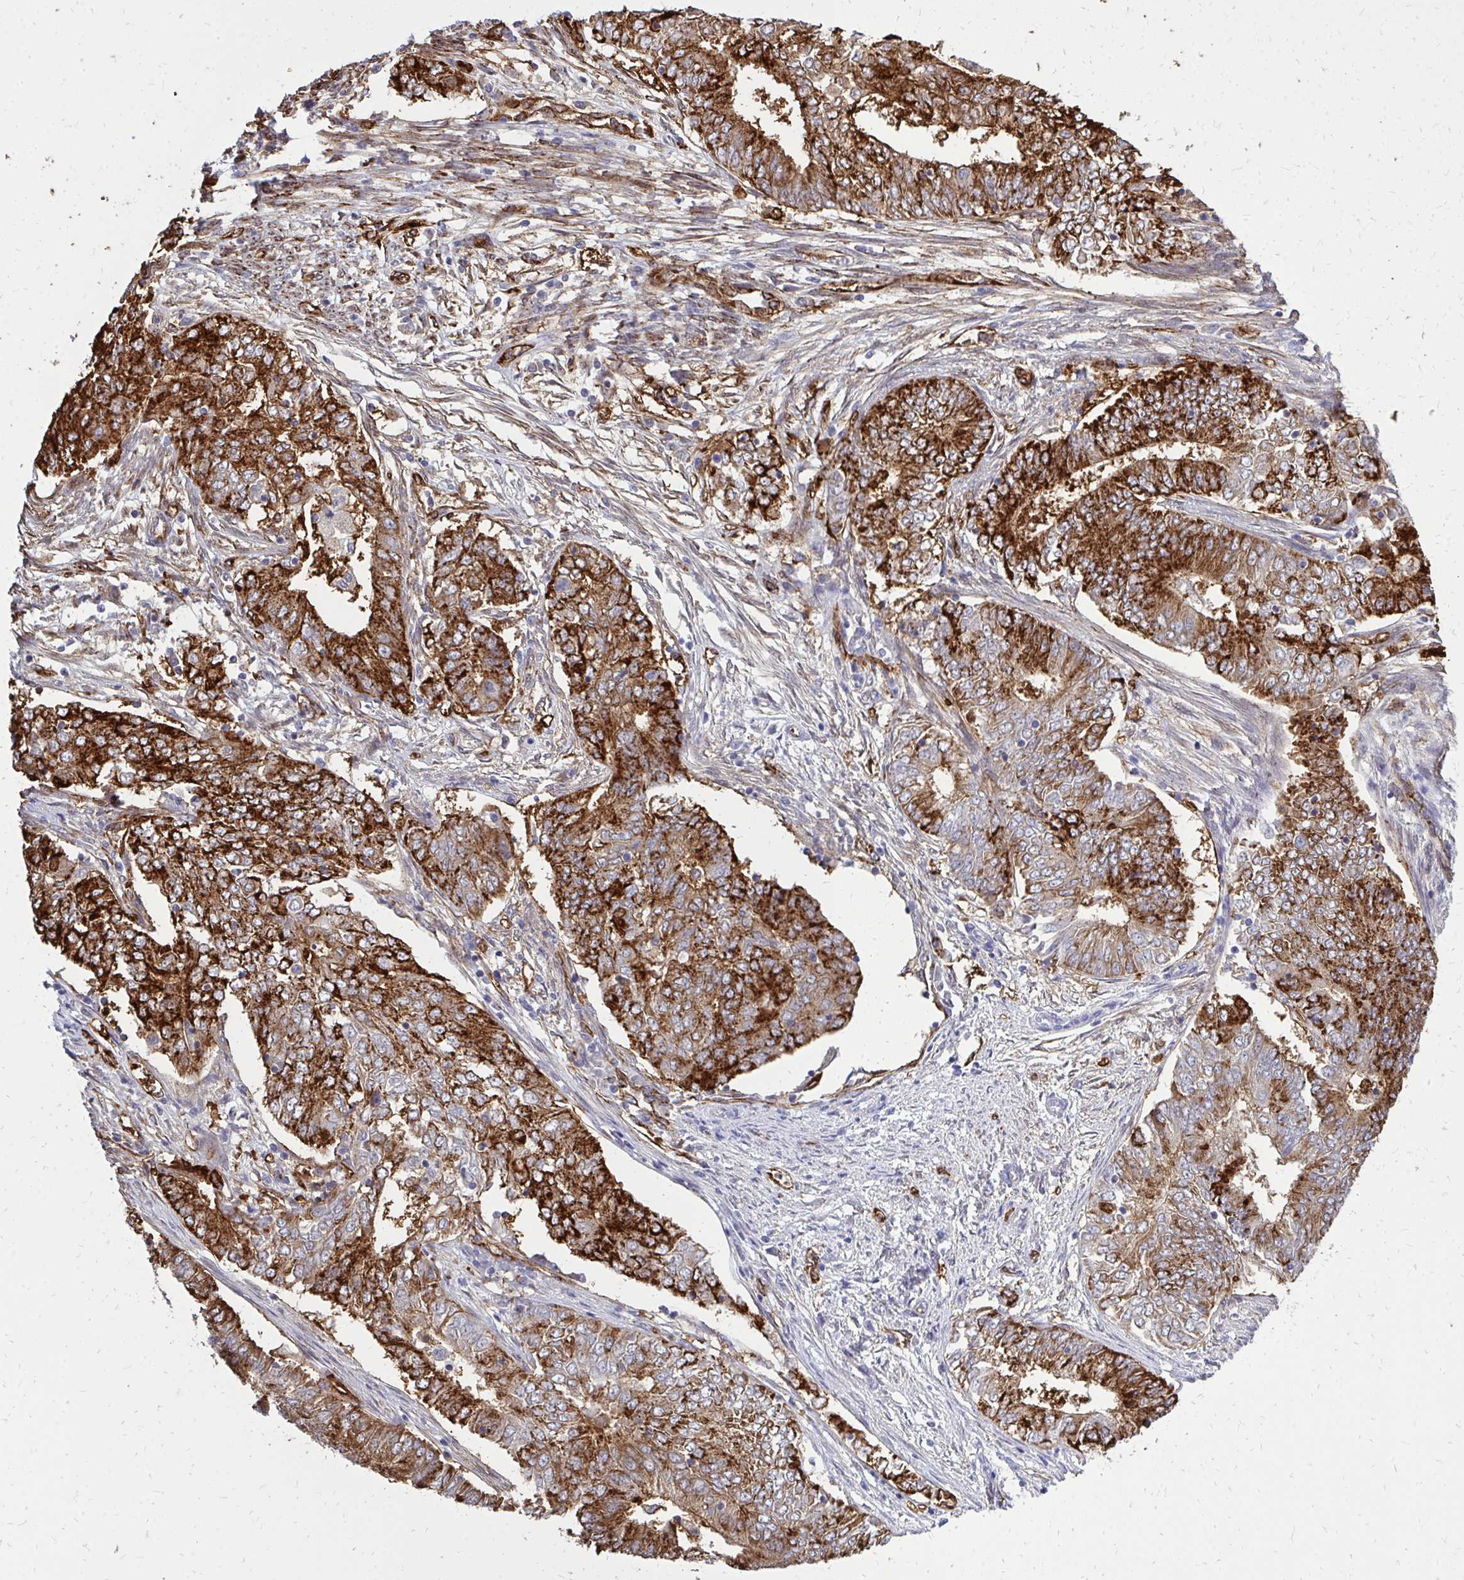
{"staining": {"intensity": "strong", "quantity": ">75%", "location": "cytoplasmic/membranous"}, "tissue": "endometrial cancer", "cell_type": "Tumor cells", "image_type": "cancer", "snomed": [{"axis": "morphology", "description": "Adenocarcinoma, NOS"}, {"axis": "topography", "description": "Endometrium"}], "caption": "A high amount of strong cytoplasmic/membranous staining is present in approximately >75% of tumor cells in endometrial cancer tissue.", "gene": "MARCKSL1", "patient": {"sex": "female", "age": 62}}